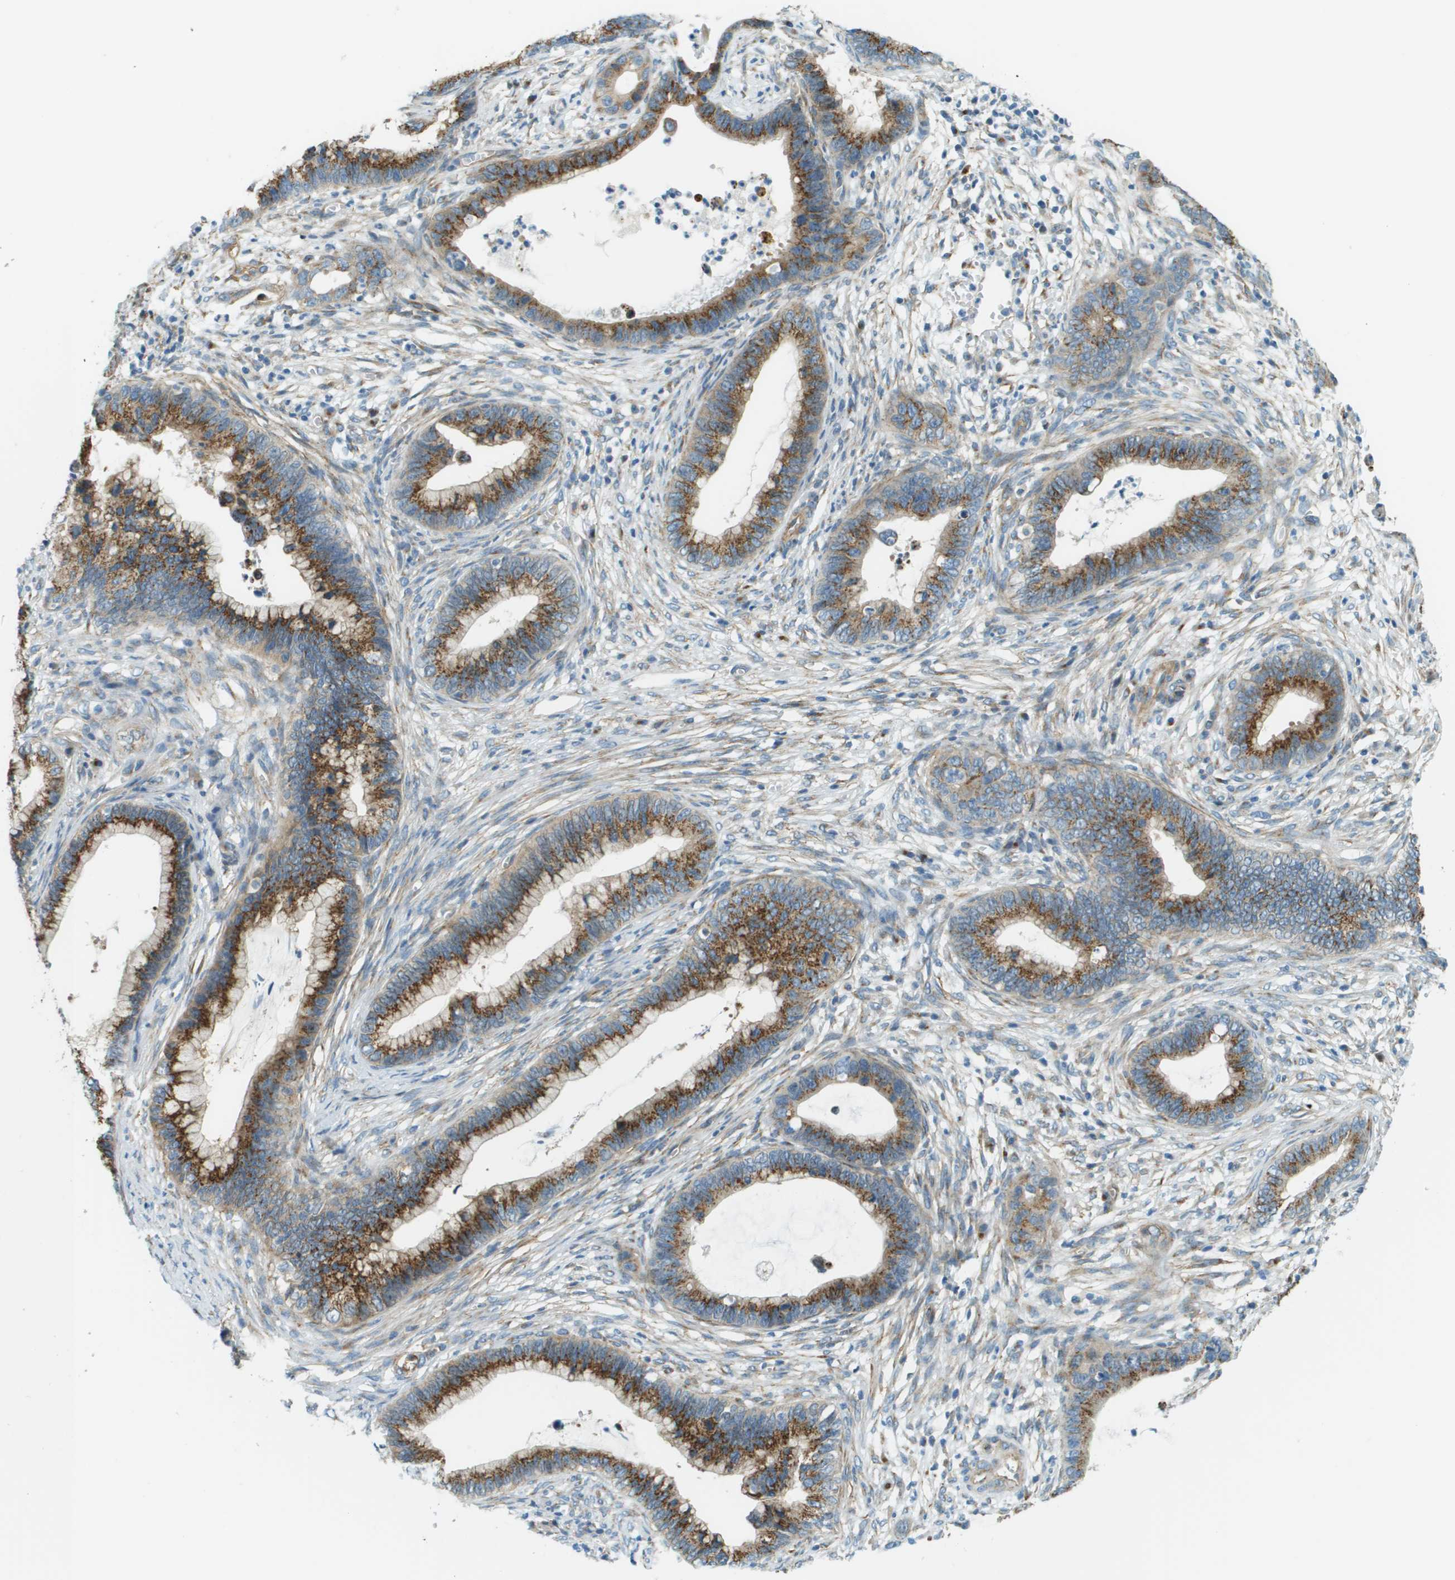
{"staining": {"intensity": "strong", "quantity": ">75%", "location": "cytoplasmic/membranous"}, "tissue": "cervical cancer", "cell_type": "Tumor cells", "image_type": "cancer", "snomed": [{"axis": "morphology", "description": "Adenocarcinoma, NOS"}, {"axis": "topography", "description": "Cervix"}], "caption": "A histopathology image of human cervical adenocarcinoma stained for a protein demonstrates strong cytoplasmic/membranous brown staining in tumor cells.", "gene": "ACBD3", "patient": {"sex": "female", "age": 44}}